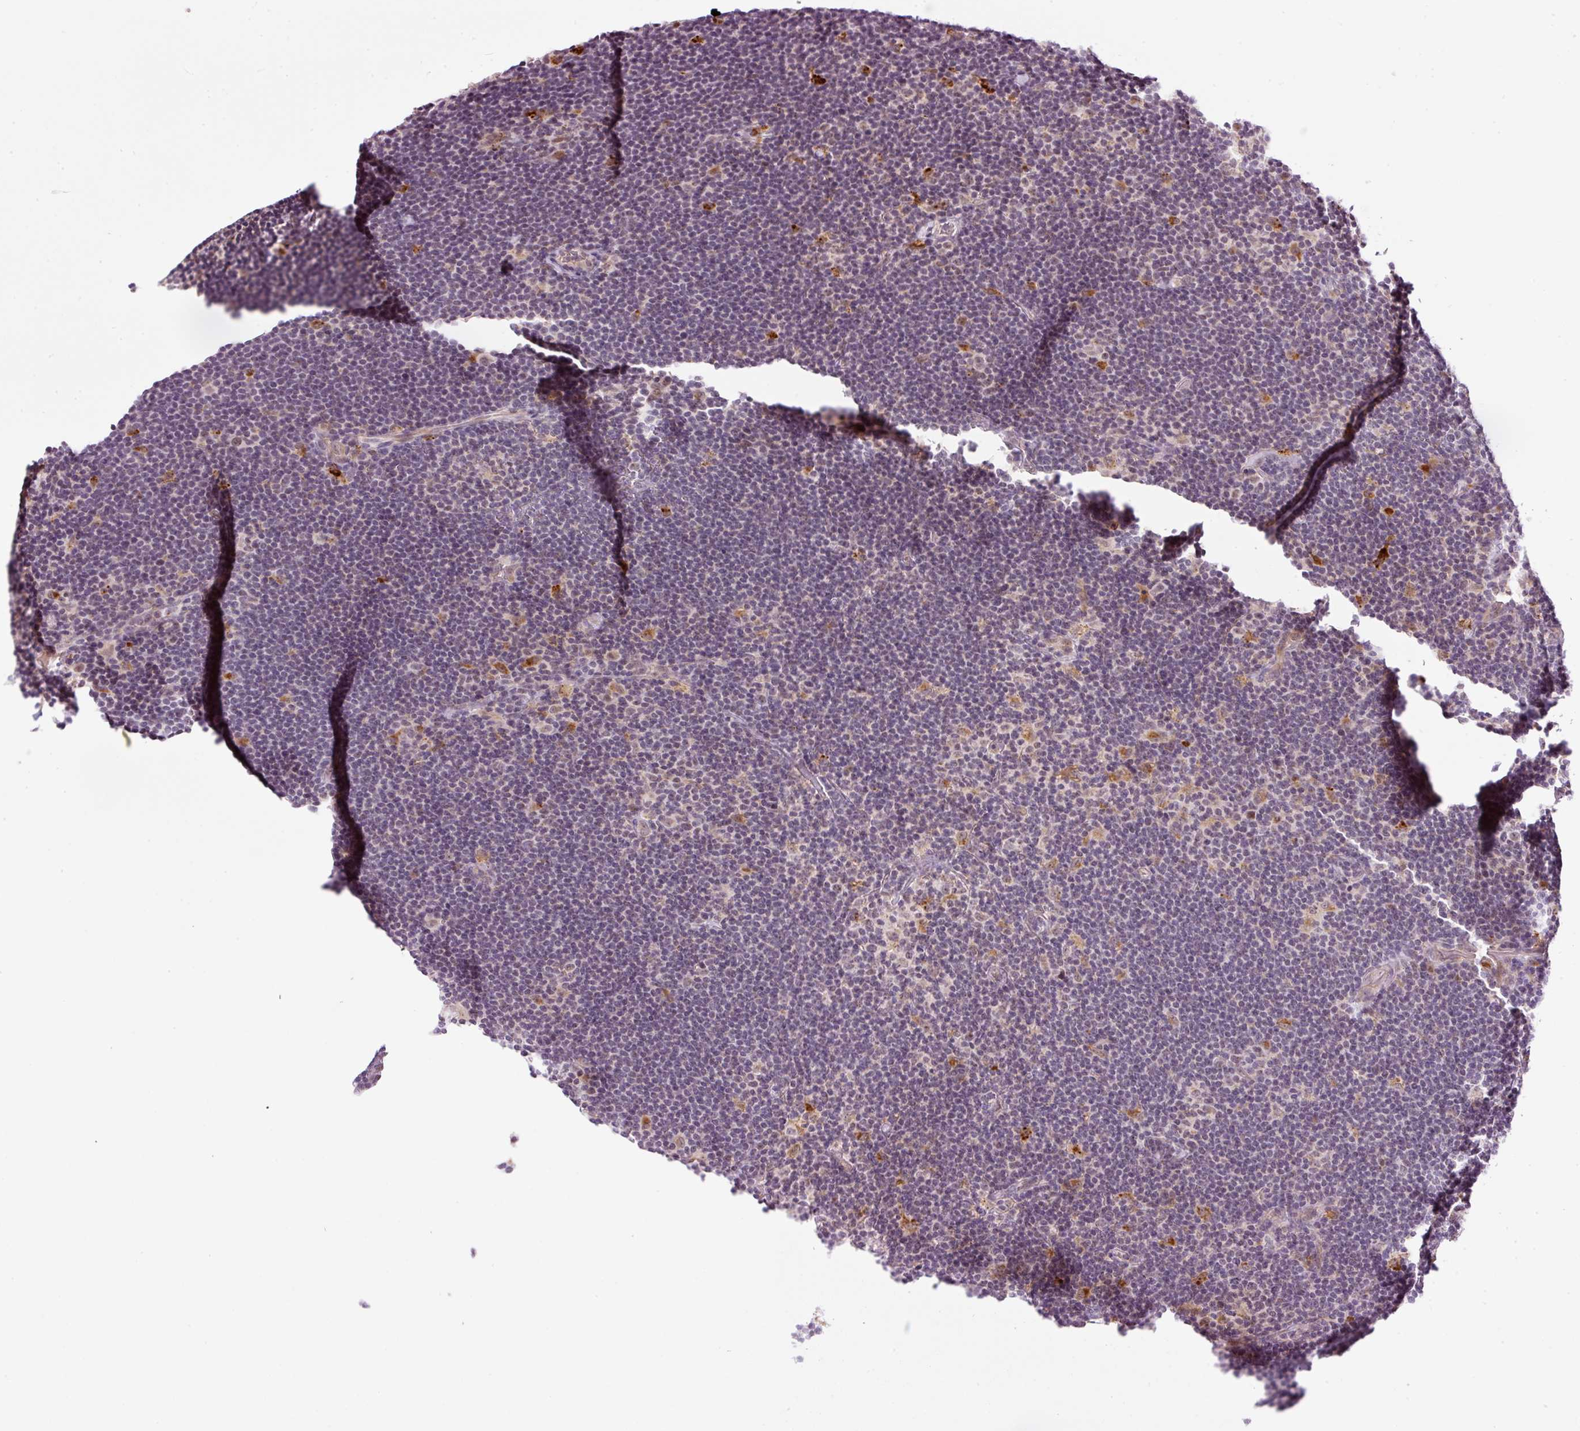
{"staining": {"intensity": "weak", "quantity": "<25%", "location": "cytoplasmic/membranous"}, "tissue": "lymphoma", "cell_type": "Tumor cells", "image_type": "cancer", "snomed": [{"axis": "morphology", "description": "Hodgkin's disease, NOS"}, {"axis": "topography", "description": "Lymph node"}], "caption": "Lymphoma stained for a protein using immunohistochemistry (IHC) reveals no staining tumor cells.", "gene": "ZNF639", "patient": {"sex": "female", "age": 57}}